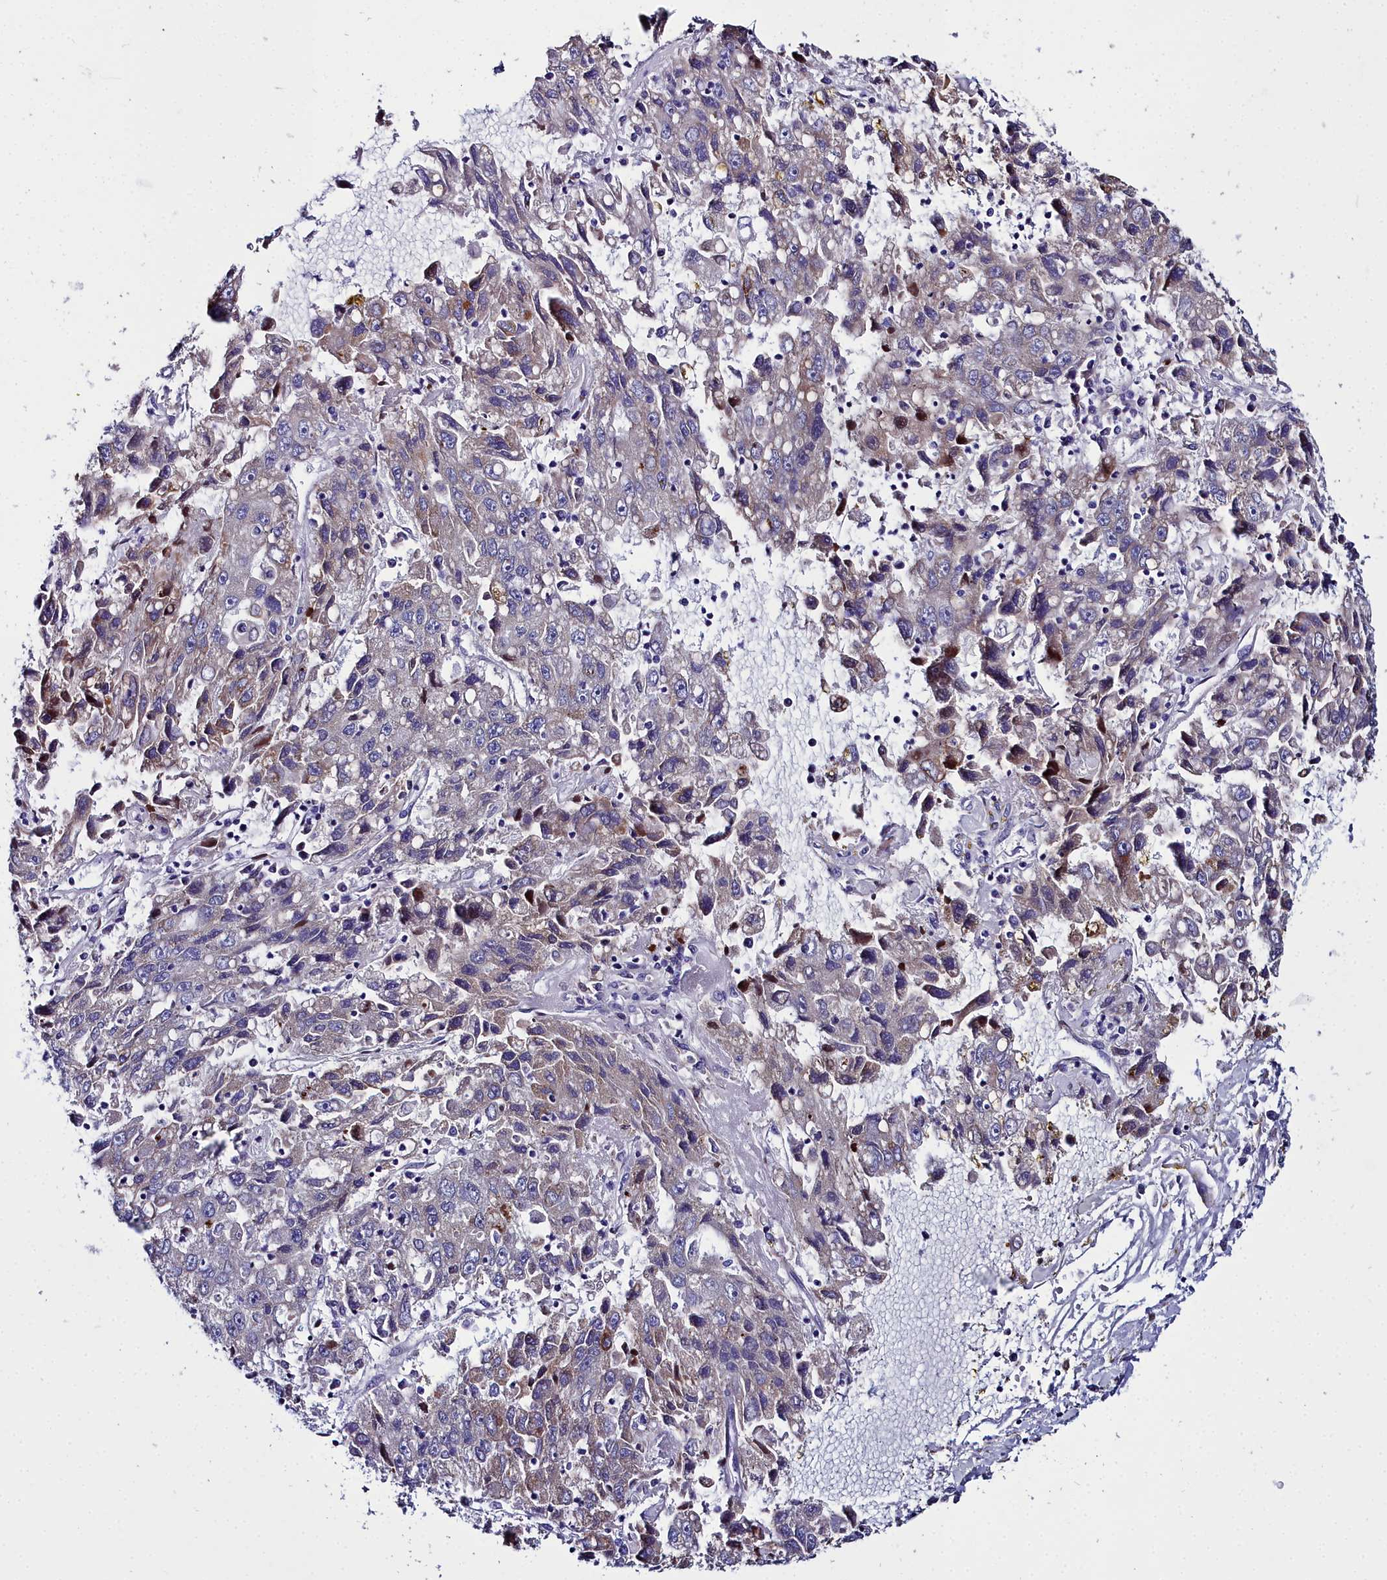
{"staining": {"intensity": "moderate", "quantity": "<25%", "location": "cytoplasmic/membranous"}, "tissue": "liver cancer", "cell_type": "Tumor cells", "image_type": "cancer", "snomed": [{"axis": "morphology", "description": "Carcinoma, Hepatocellular, NOS"}, {"axis": "topography", "description": "Liver"}], "caption": "Tumor cells demonstrate moderate cytoplasmic/membranous positivity in approximately <25% of cells in hepatocellular carcinoma (liver).", "gene": "ELAPOR2", "patient": {"sex": "male", "age": 49}}